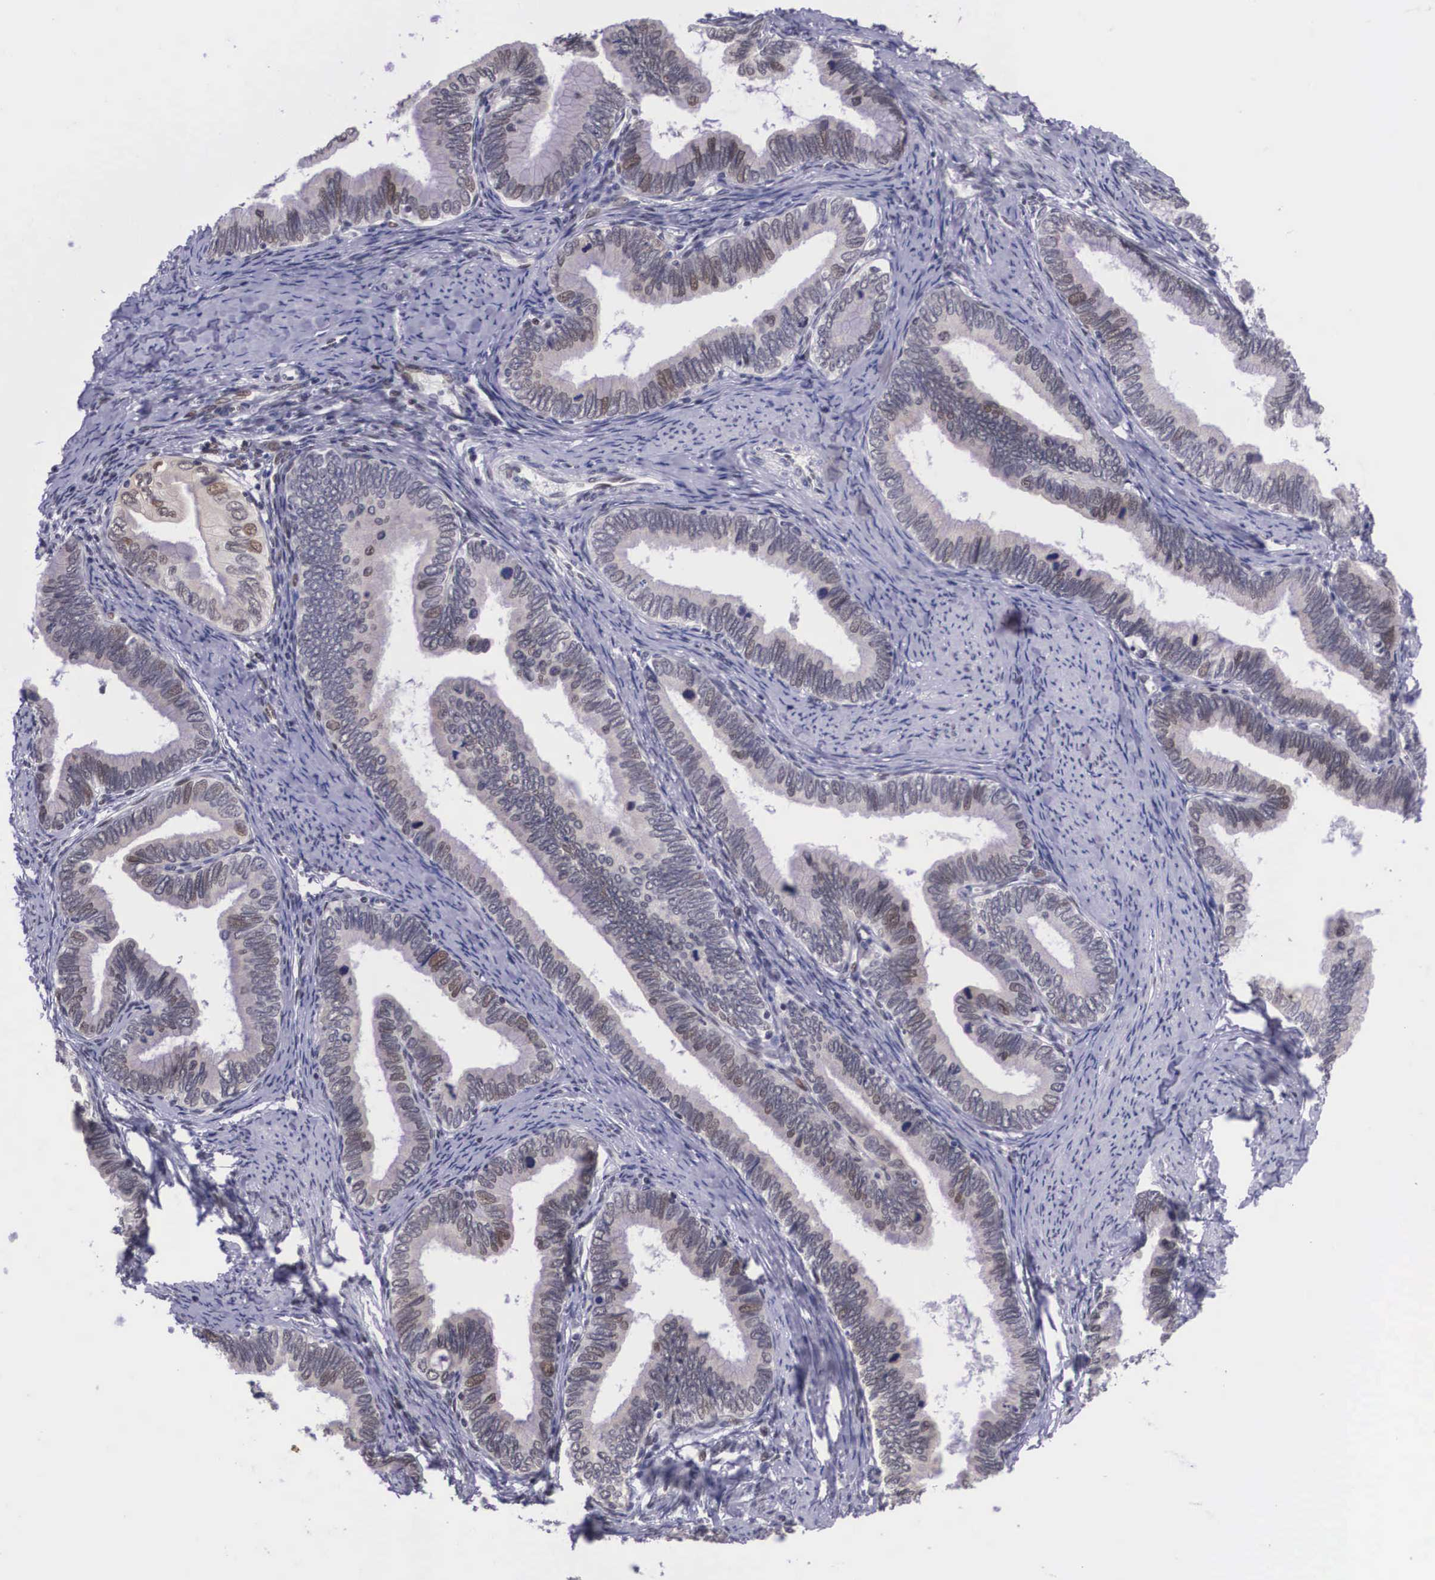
{"staining": {"intensity": "weak", "quantity": "<25%", "location": "cytoplasmic/membranous"}, "tissue": "cervical cancer", "cell_type": "Tumor cells", "image_type": "cancer", "snomed": [{"axis": "morphology", "description": "Adenocarcinoma, NOS"}, {"axis": "topography", "description": "Cervix"}], "caption": "Cervical cancer (adenocarcinoma) stained for a protein using IHC reveals no positivity tumor cells.", "gene": "SLC25A21", "patient": {"sex": "female", "age": 49}}